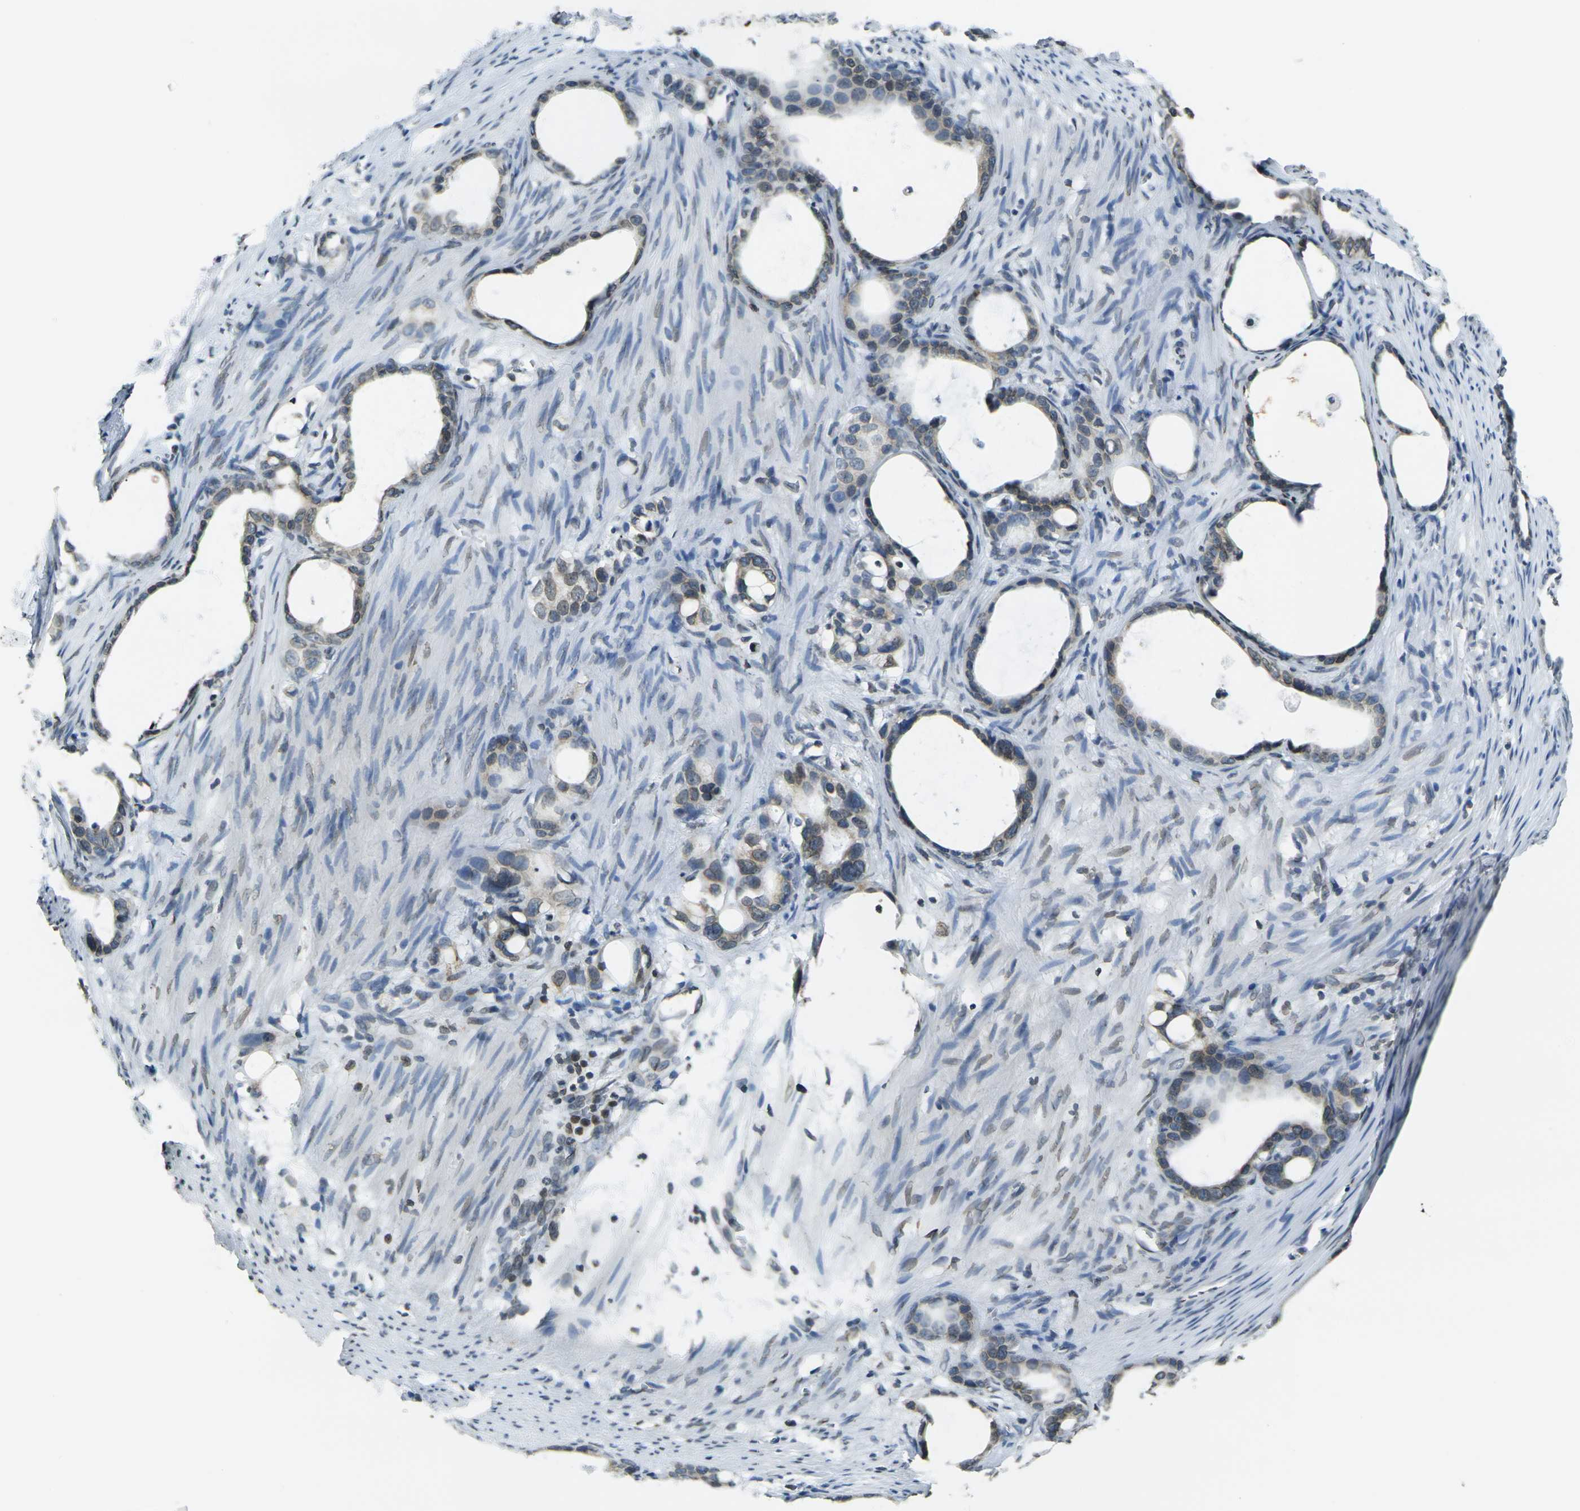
{"staining": {"intensity": "moderate", "quantity": "25%-75%", "location": "cytoplasmic/membranous,nuclear"}, "tissue": "stomach cancer", "cell_type": "Tumor cells", "image_type": "cancer", "snomed": [{"axis": "morphology", "description": "Adenocarcinoma, NOS"}, {"axis": "topography", "description": "Stomach"}], "caption": "Immunohistochemical staining of human adenocarcinoma (stomach) demonstrates medium levels of moderate cytoplasmic/membranous and nuclear protein staining in approximately 25%-75% of tumor cells.", "gene": "BRDT", "patient": {"sex": "female", "age": 75}}